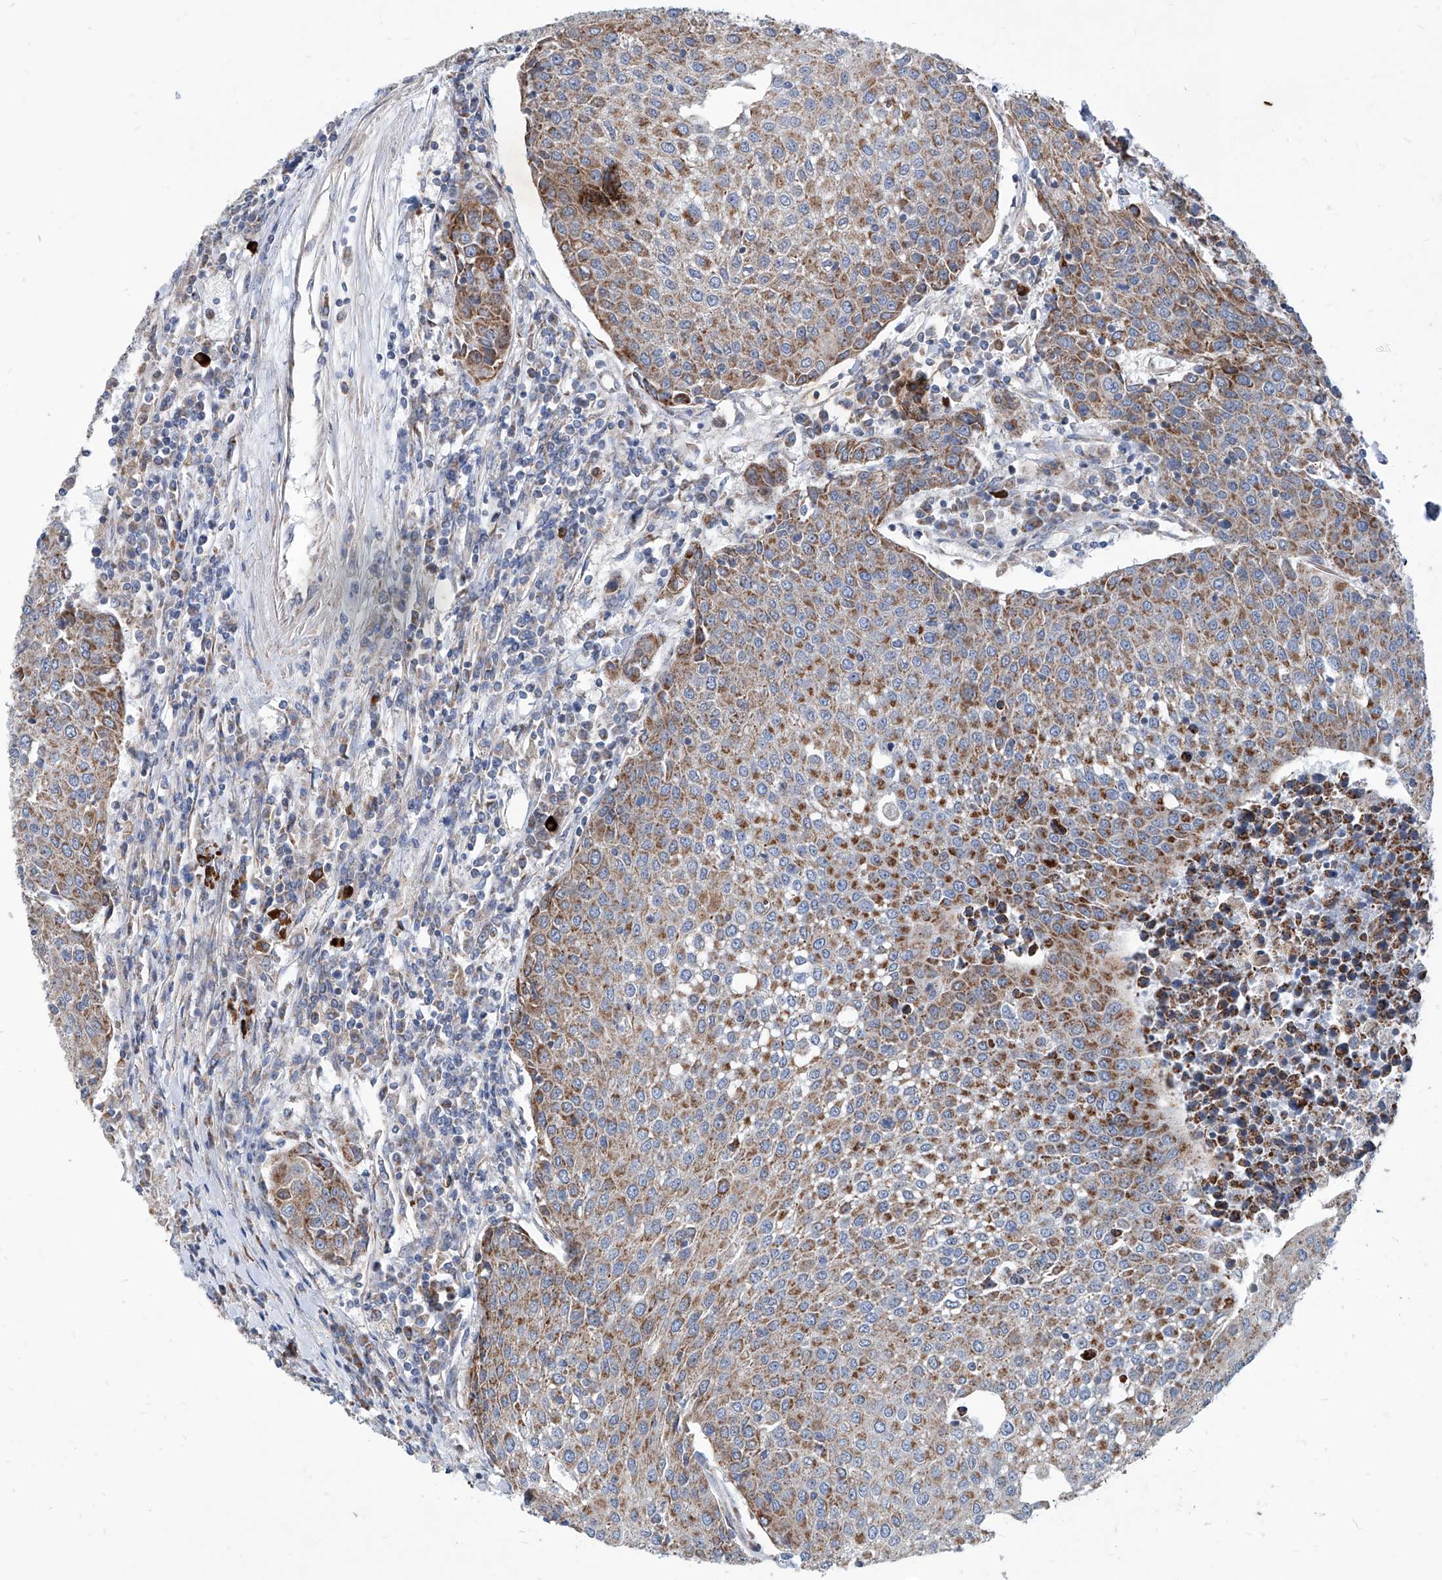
{"staining": {"intensity": "strong", "quantity": "25%-75%", "location": "cytoplasmic/membranous"}, "tissue": "urothelial cancer", "cell_type": "Tumor cells", "image_type": "cancer", "snomed": [{"axis": "morphology", "description": "Urothelial carcinoma, High grade"}, {"axis": "topography", "description": "Urinary bladder"}], "caption": "Immunohistochemical staining of high-grade urothelial carcinoma shows high levels of strong cytoplasmic/membranous protein expression in approximately 25%-75% of tumor cells.", "gene": "USP48", "patient": {"sex": "female", "age": 85}}